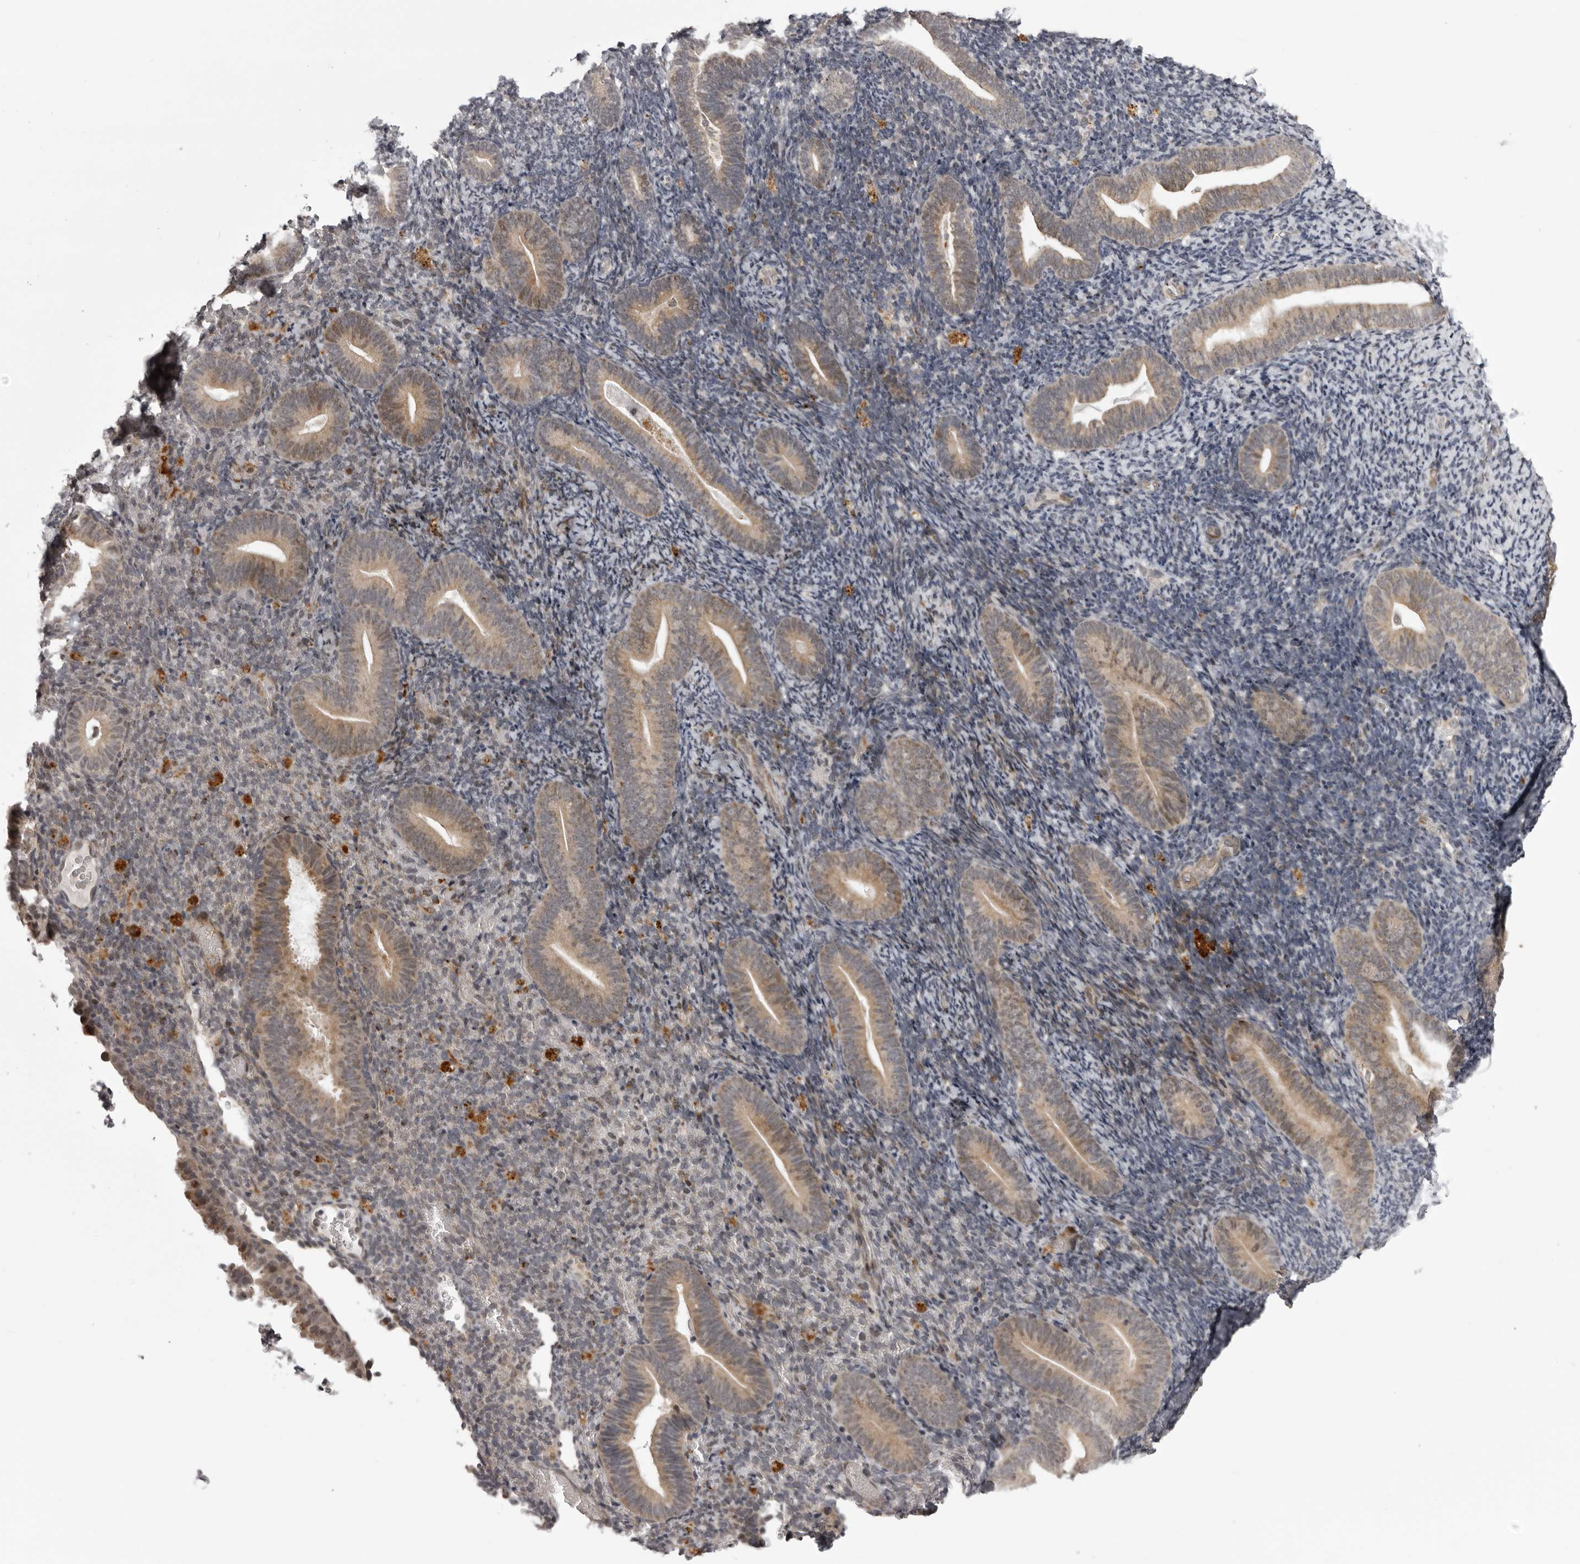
{"staining": {"intensity": "negative", "quantity": "none", "location": "none"}, "tissue": "endometrium", "cell_type": "Cells in endometrial stroma", "image_type": "normal", "snomed": [{"axis": "morphology", "description": "Normal tissue, NOS"}, {"axis": "topography", "description": "Endometrium"}], "caption": "Photomicrograph shows no significant protein expression in cells in endometrial stroma of benign endometrium.", "gene": "C1orf109", "patient": {"sex": "female", "age": 51}}